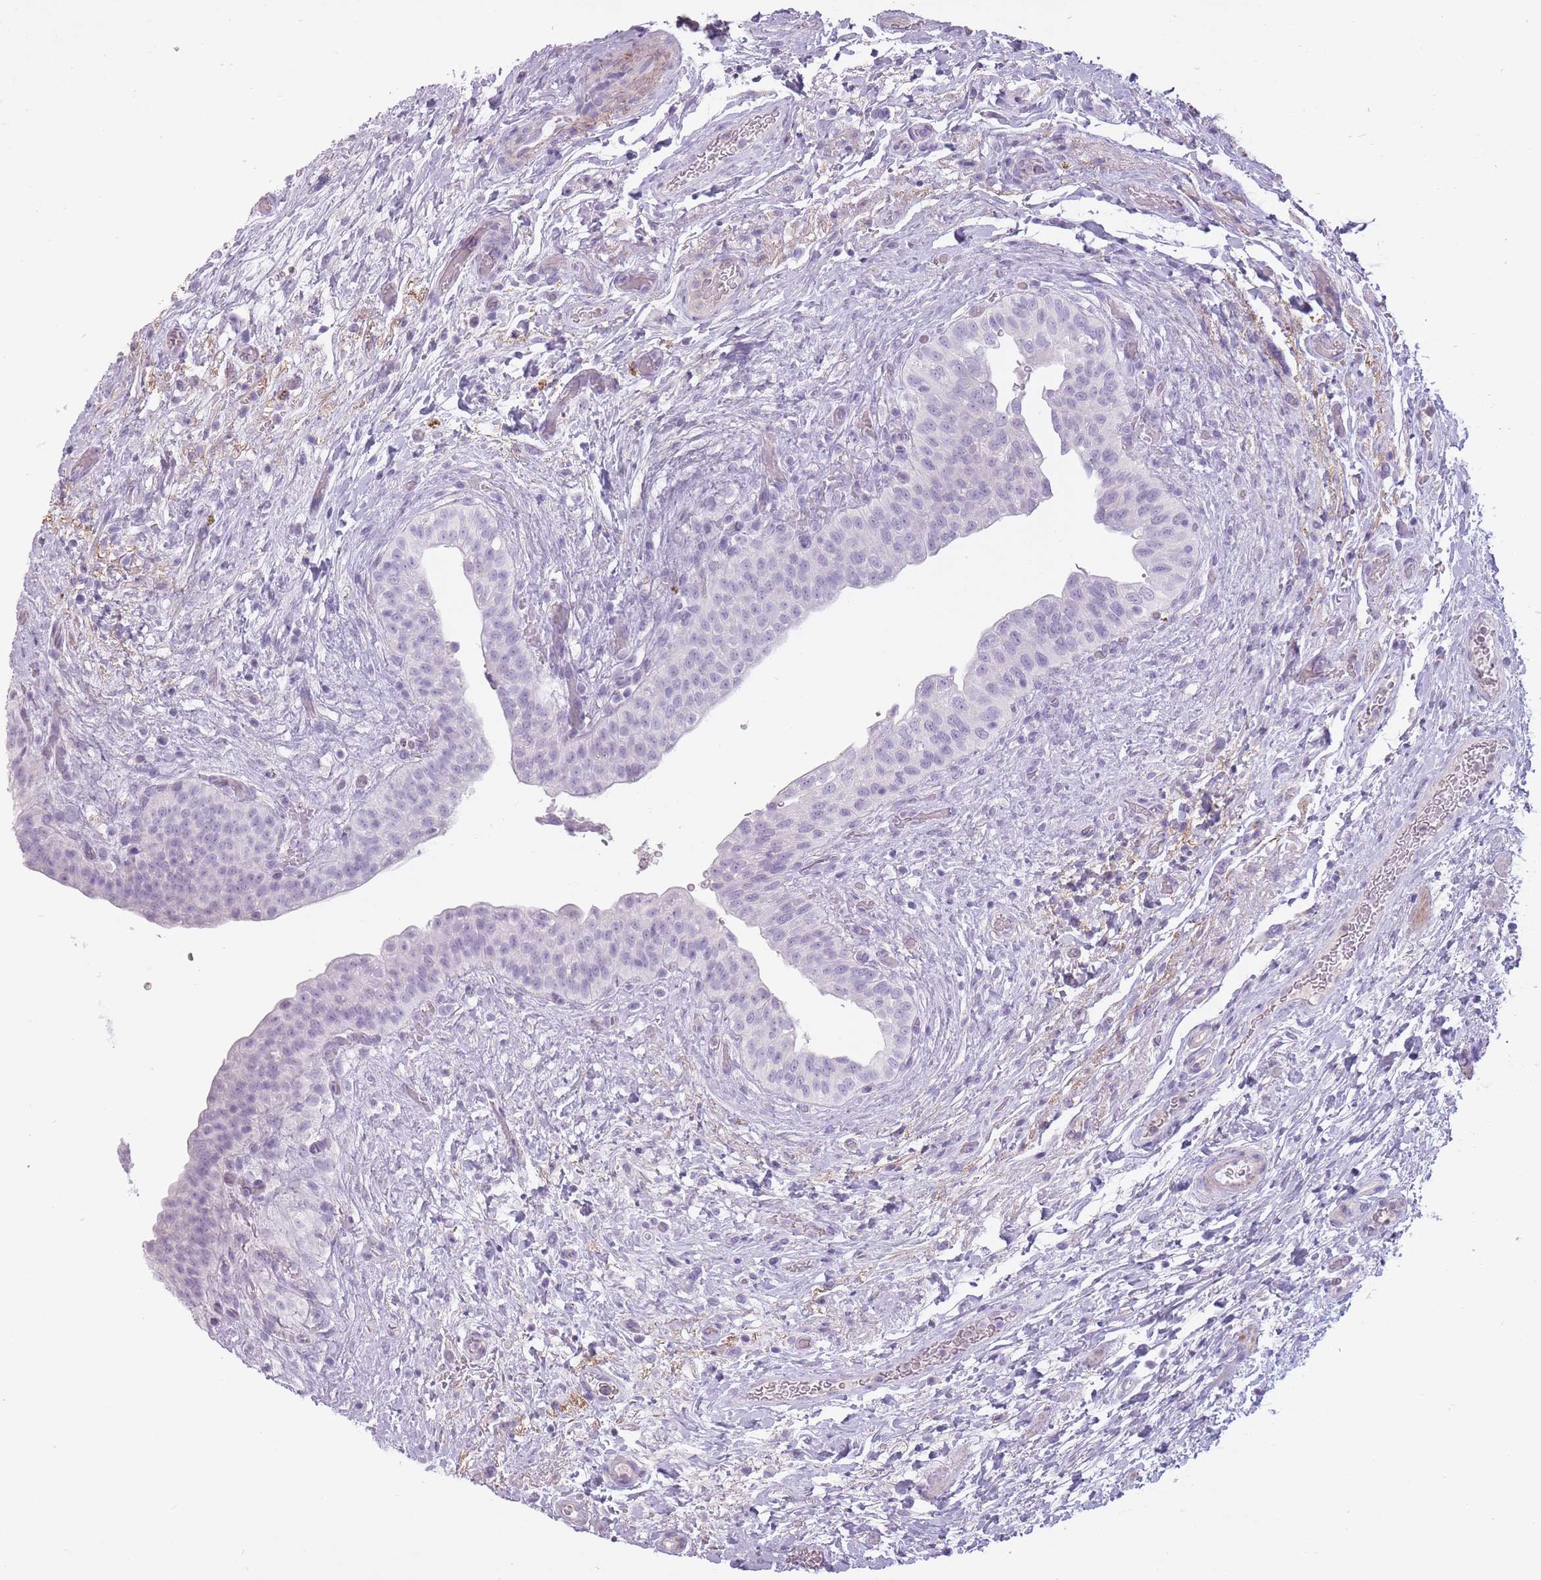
{"staining": {"intensity": "negative", "quantity": "none", "location": "none"}, "tissue": "urinary bladder", "cell_type": "Urothelial cells", "image_type": "normal", "snomed": [{"axis": "morphology", "description": "Normal tissue, NOS"}, {"axis": "topography", "description": "Urinary bladder"}], "caption": "This micrograph is of benign urinary bladder stained with immunohistochemistry (IHC) to label a protein in brown with the nuclei are counter-stained blue. There is no staining in urothelial cells.", "gene": "RFX4", "patient": {"sex": "male", "age": 69}}